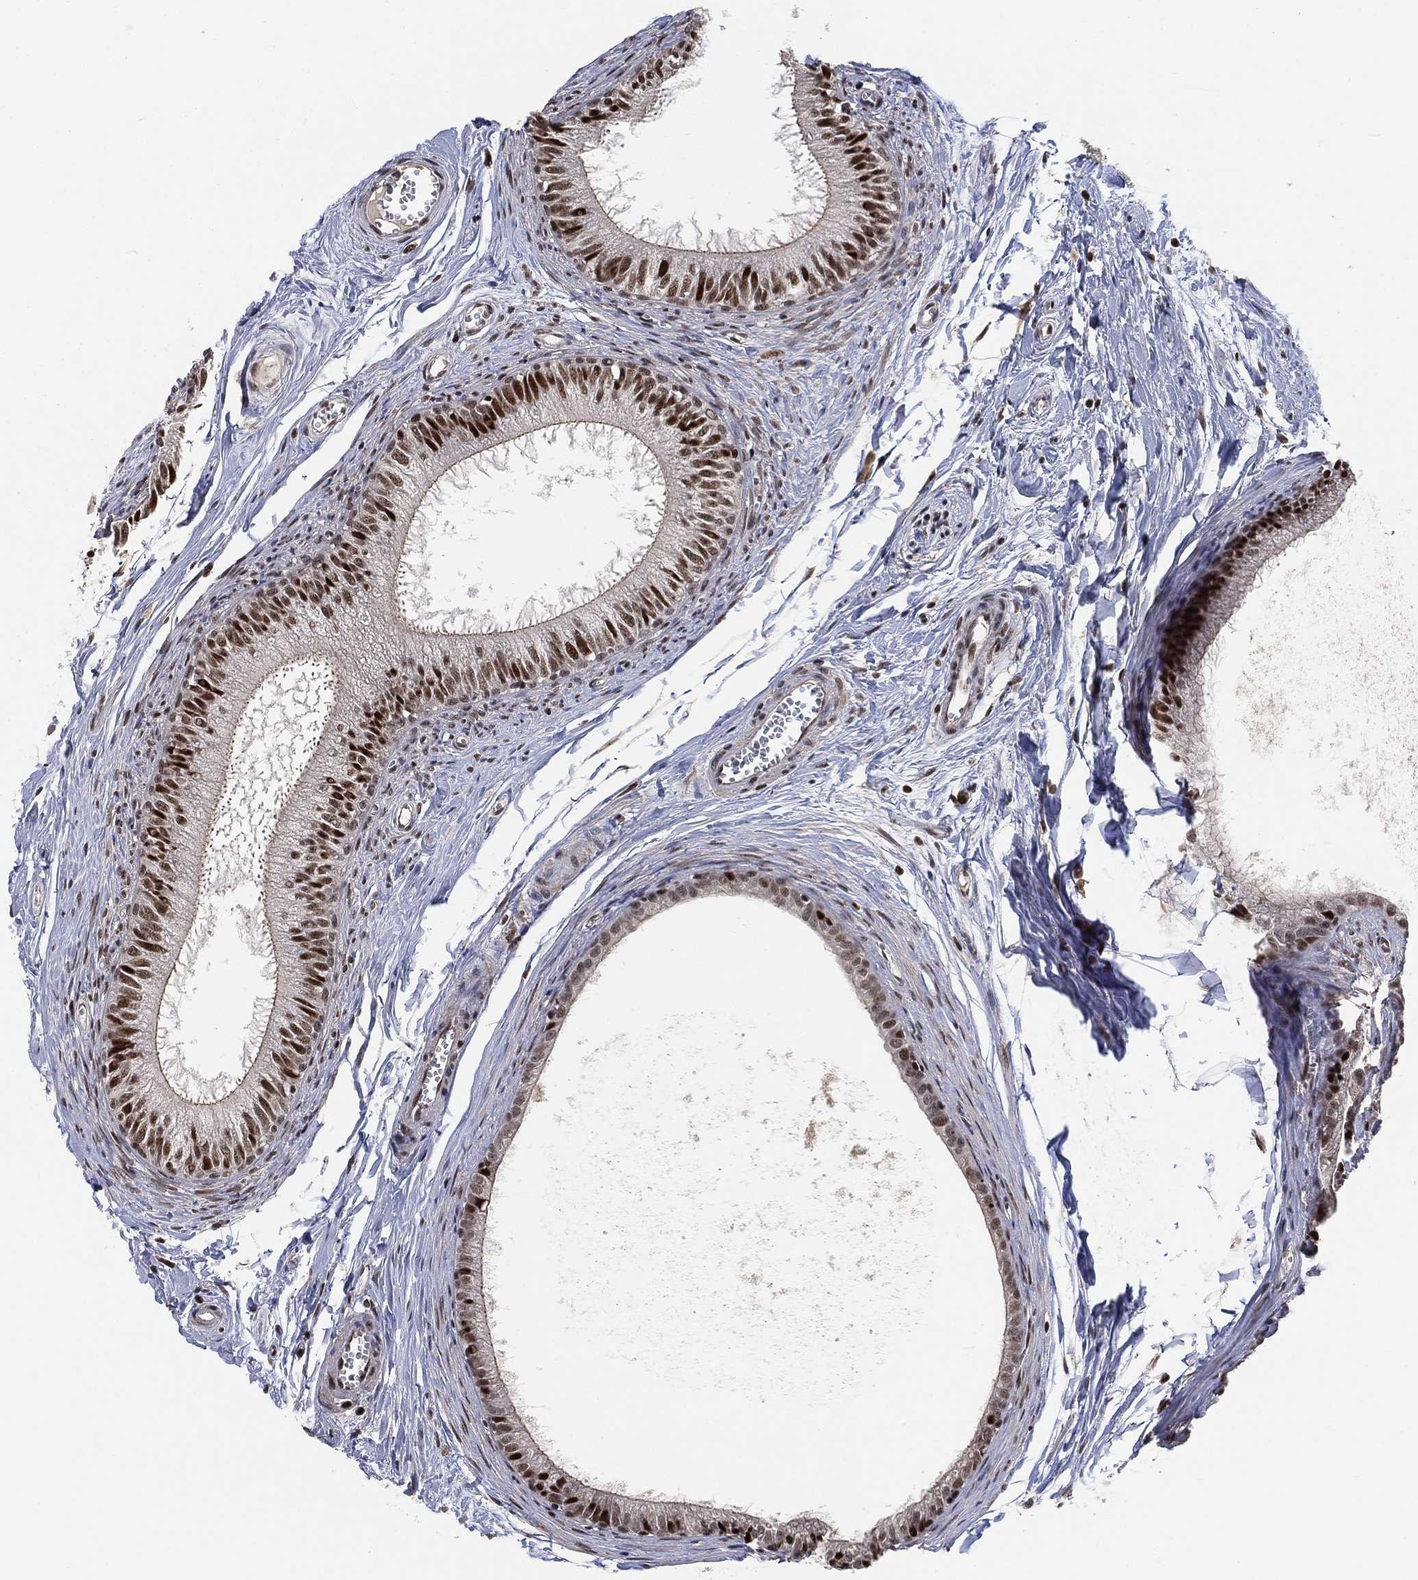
{"staining": {"intensity": "strong", "quantity": "25%-75%", "location": "nuclear"}, "tissue": "epididymis", "cell_type": "Glandular cells", "image_type": "normal", "snomed": [{"axis": "morphology", "description": "Normal tissue, NOS"}, {"axis": "topography", "description": "Epididymis"}], "caption": "IHC (DAB) staining of unremarkable epididymis demonstrates strong nuclear protein staining in approximately 25%-75% of glandular cells. The staining was performed using DAB to visualize the protein expression in brown, while the nuclei were stained in blue with hematoxylin (Magnification: 20x).", "gene": "ZSCAN30", "patient": {"sex": "male", "age": 51}}